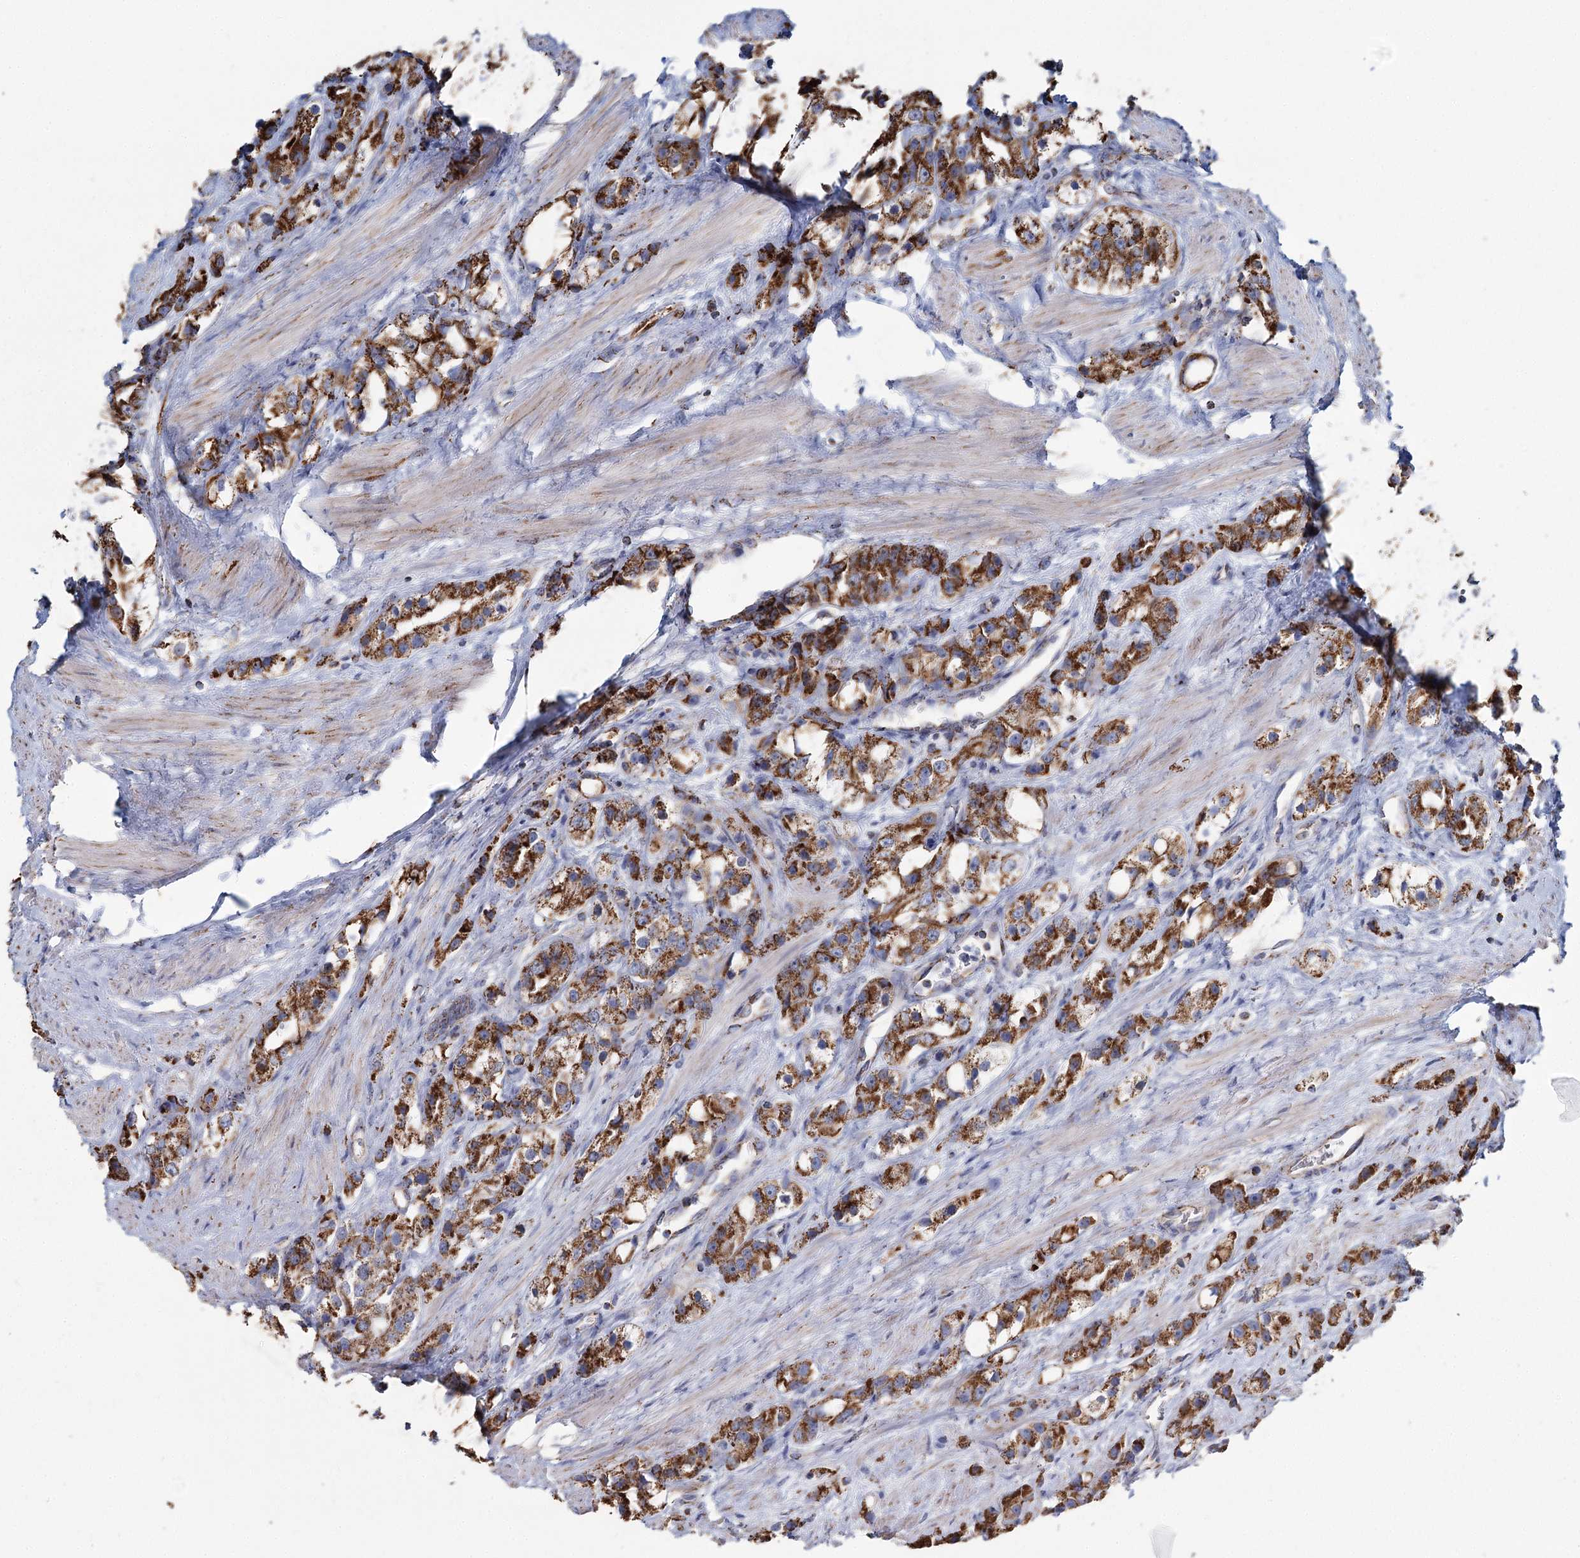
{"staining": {"intensity": "strong", "quantity": ">75%", "location": "cytoplasmic/membranous"}, "tissue": "prostate cancer", "cell_type": "Tumor cells", "image_type": "cancer", "snomed": [{"axis": "morphology", "description": "Adenocarcinoma, NOS"}, {"axis": "topography", "description": "Prostate"}], "caption": "Brown immunohistochemical staining in prostate cancer displays strong cytoplasmic/membranous positivity in approximately >75% of tumor cells.", "gene": "MRPL44", "patient": {"sex": "male", "age": 79}}